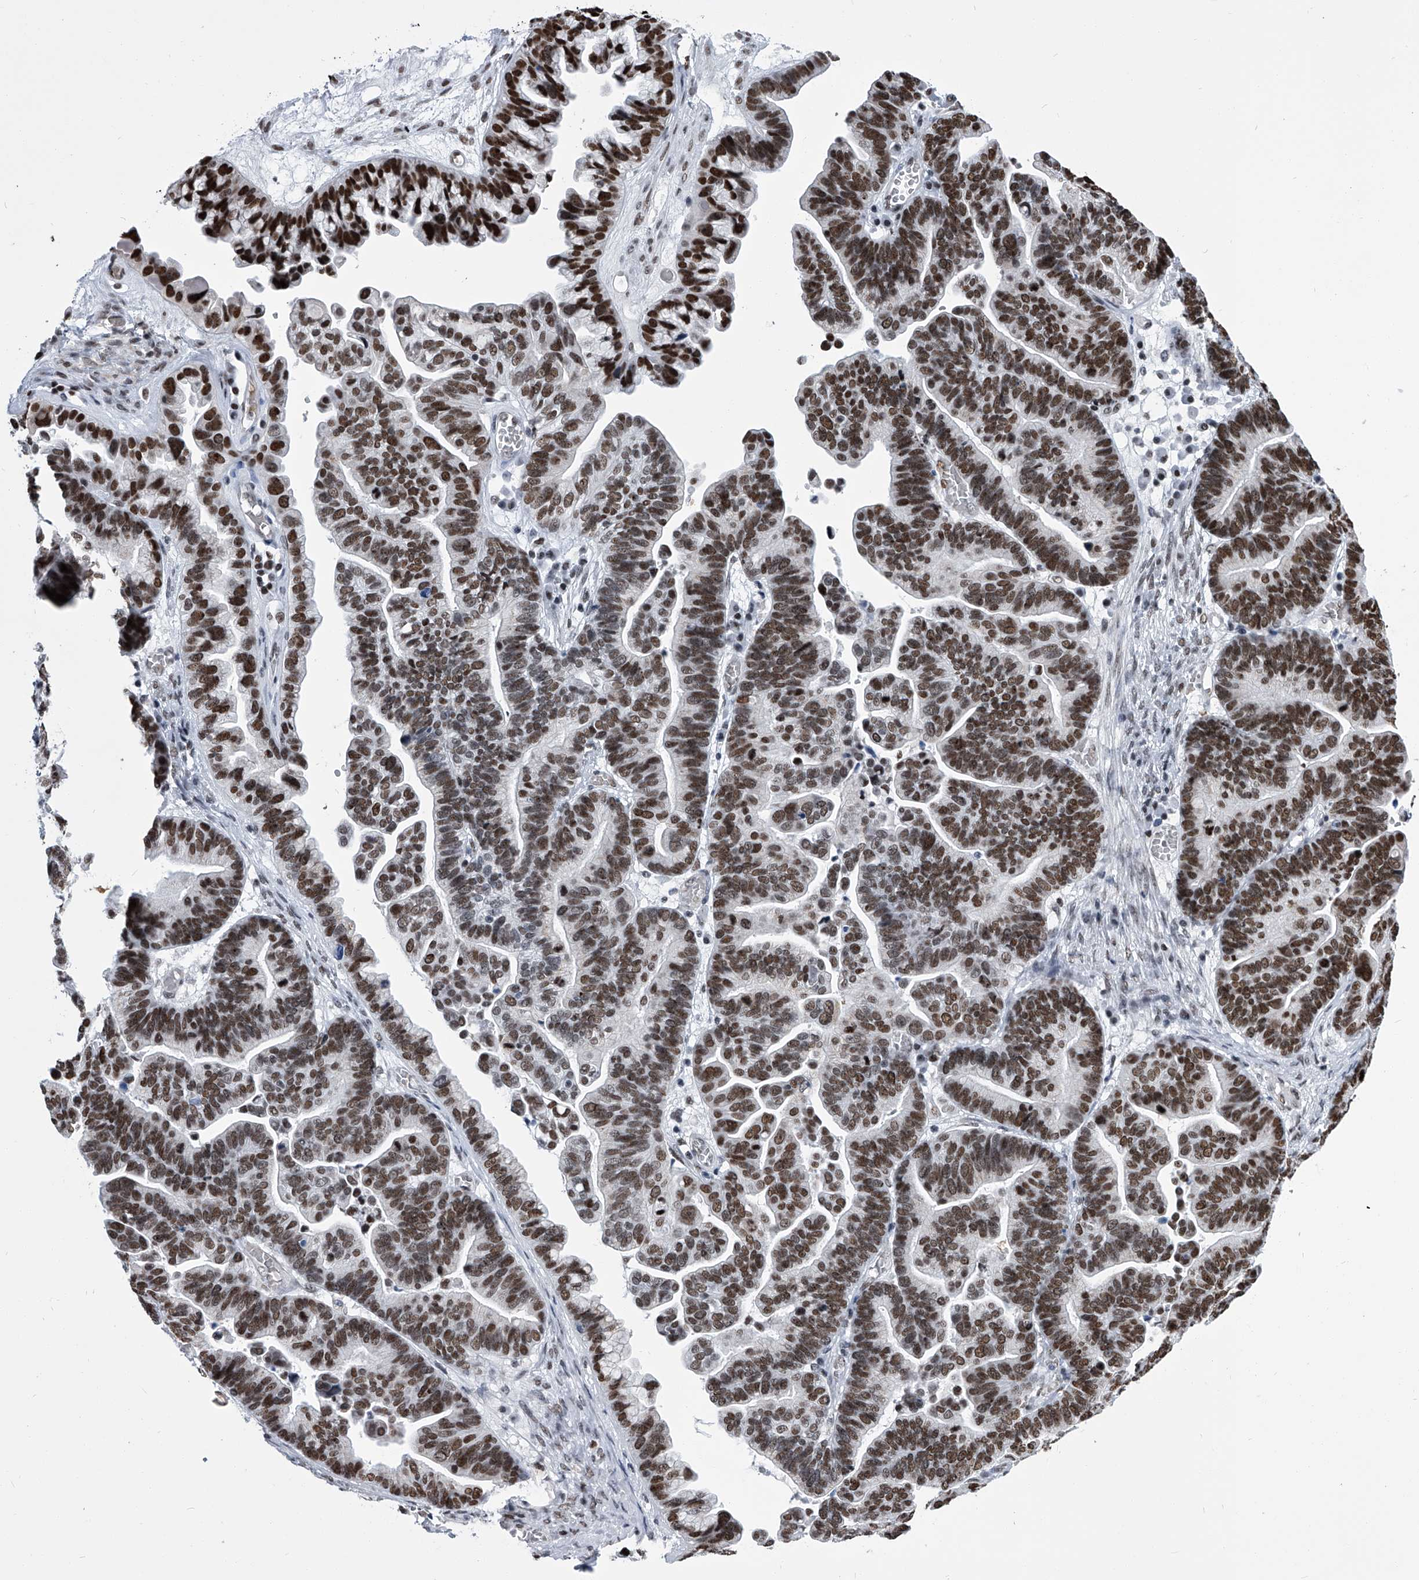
{"staining": {"intensity": "strong", "quantity": ">75%", "location": "nuclear"}, "tissue": "ovarian cancer", "cell_type": "Tumor cells", "image_type": "cancer", "snomed": [{"axis": "morphology", "description": "Cystadenocarcinoma, serous, NOS"}, {"axis": "topography", "description": "Ovary"}], "caption": "Brown immunohistochemical staining in human ovarian serous cystadenocarcinoma exhibits strong nuclear positivity in about >75% of tumor cells. (IHC, brightfield microscopy, high magnification).", "gene": "SIM2", "patient": {"sex": "female", "age": 56}}